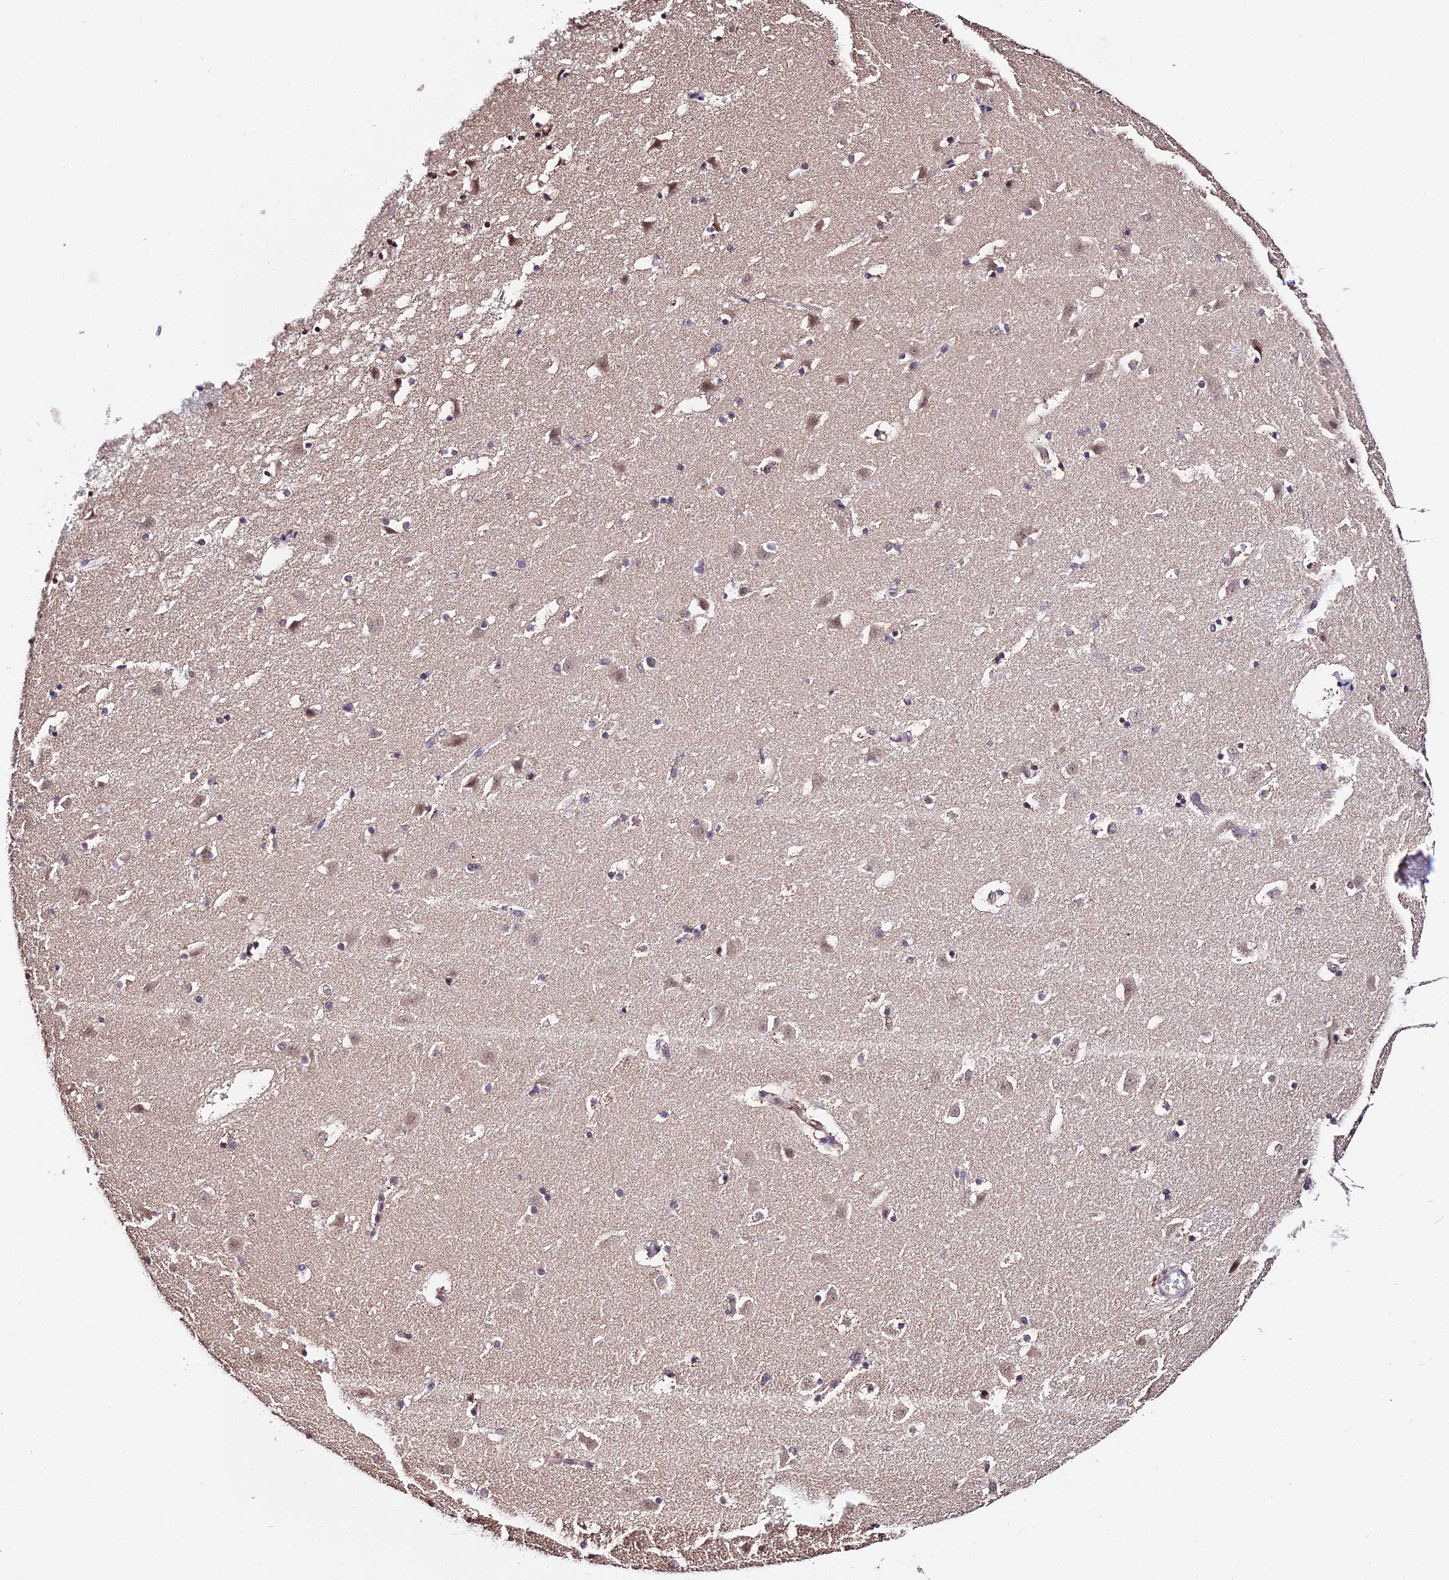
{"staining": {"intensity": "weak", "quantity": "<25%", "location": "nuclear"}, "tissue": "caudate", "cell_type": "Glial cells", "image_type": "normal", "snomed": [{"axis": "morphology", "description": "Normal tissue, NOS"}, {"axis": "topography", "description": "Lateral ventricle wall"}], "caption": "IHC micrograph of benign caudate: human caudate stained with DAB (3,3'-diaminobenzidine) displays no significant protein positivity in glial cells. (DAB immunohistochemistry (IHC), high magnification).", "gene": "POLR2I", "patient": {"sex": "male", "age": 45}}